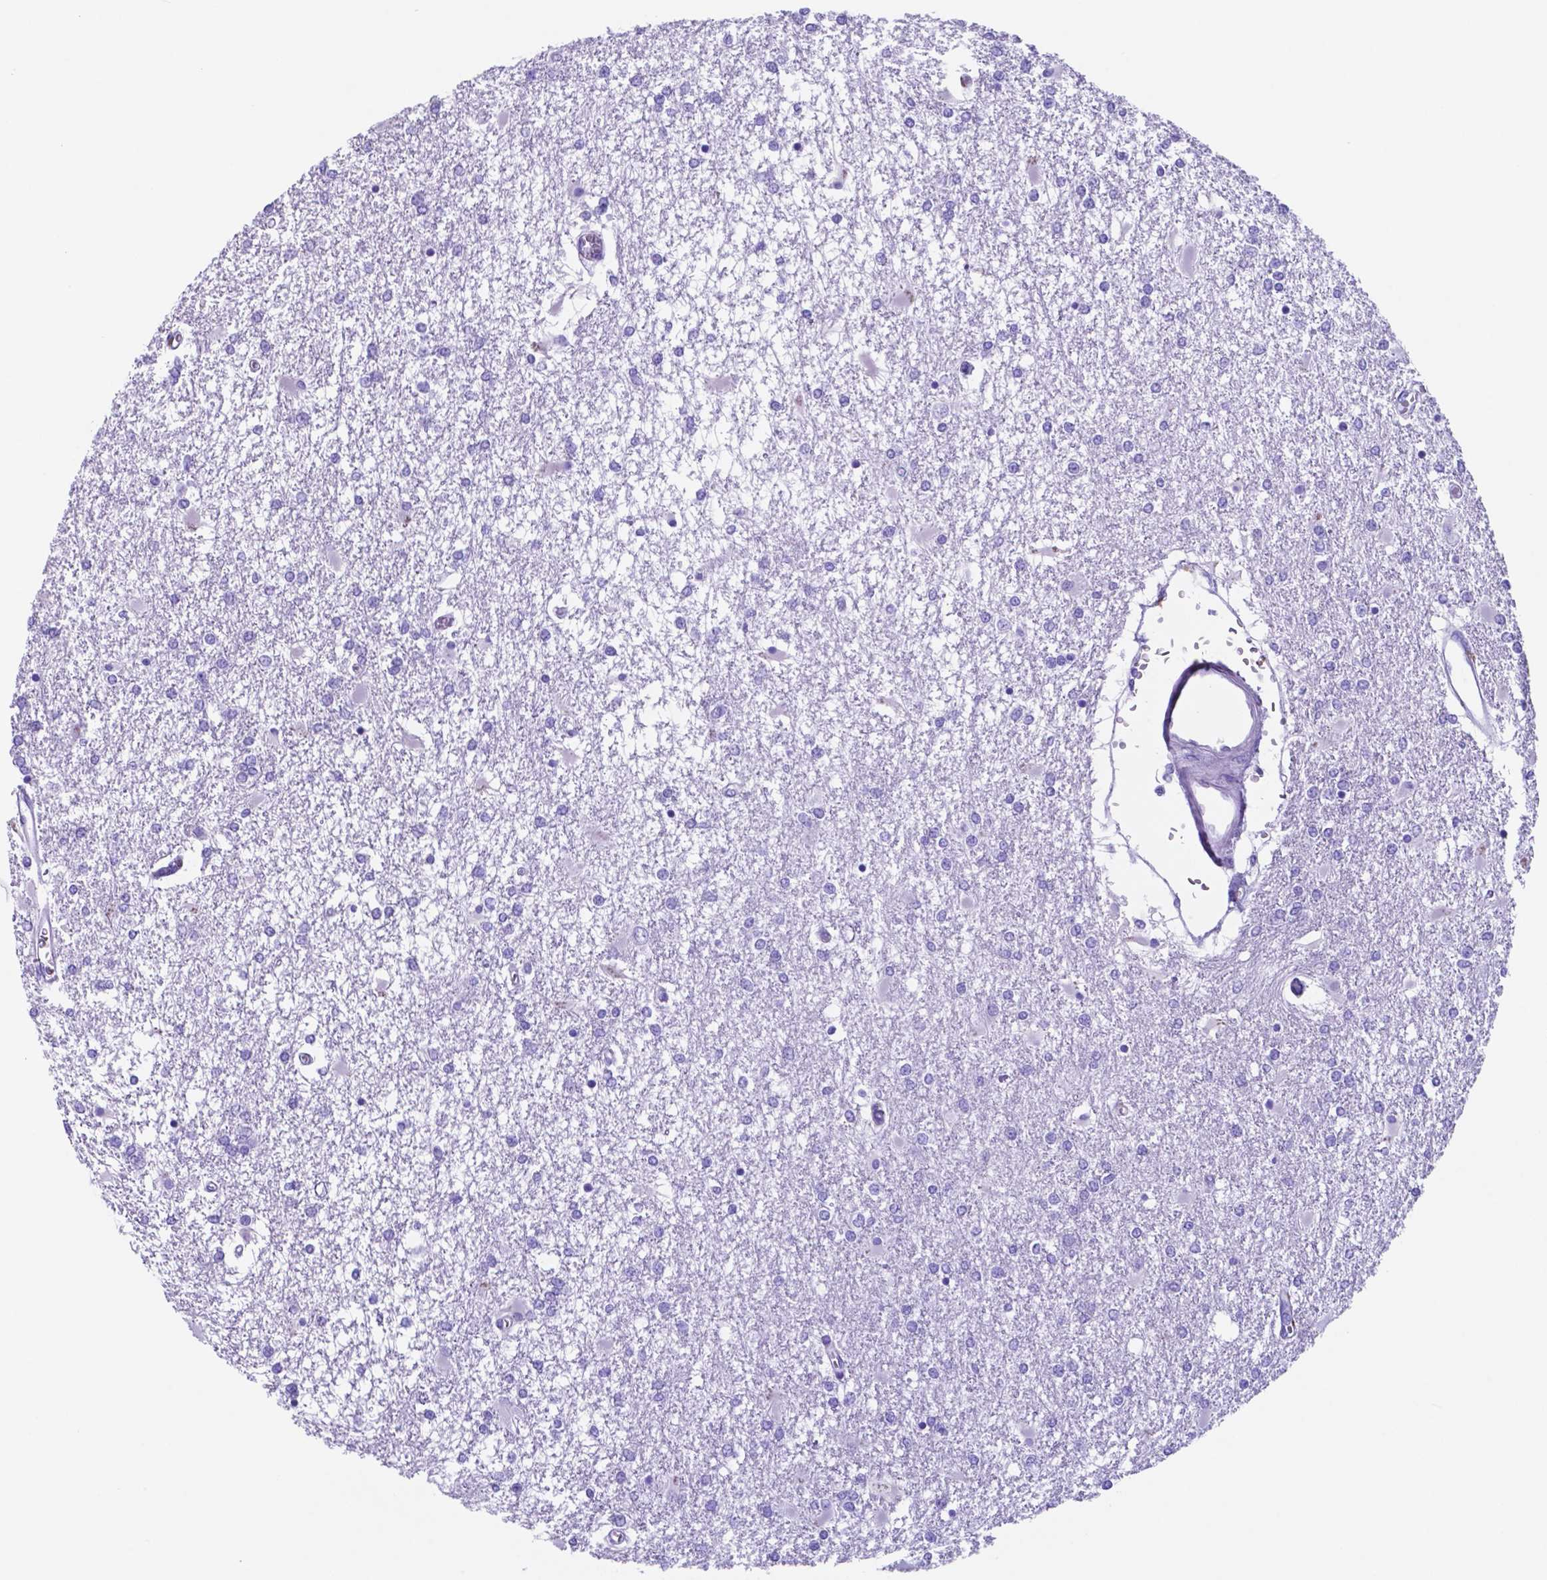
{"staining": {"intensity": "negative", "quantity": "none", "location": "none"}, "tissue": "glioma", "cell_type": "Tumor cells", "image_type": "cancer", "snomed": [{"axis": "morphology", "description": "Glioma, malignant, High grade"}, {"axis": "topography", "description": "Cerebral cortex"}], "caption": "Immunohistochemical staining of human glioma reveals no significant expression in tumor cells.", "gene": "DNAAF8", "patient": {"sex": "male", "age": 79}}